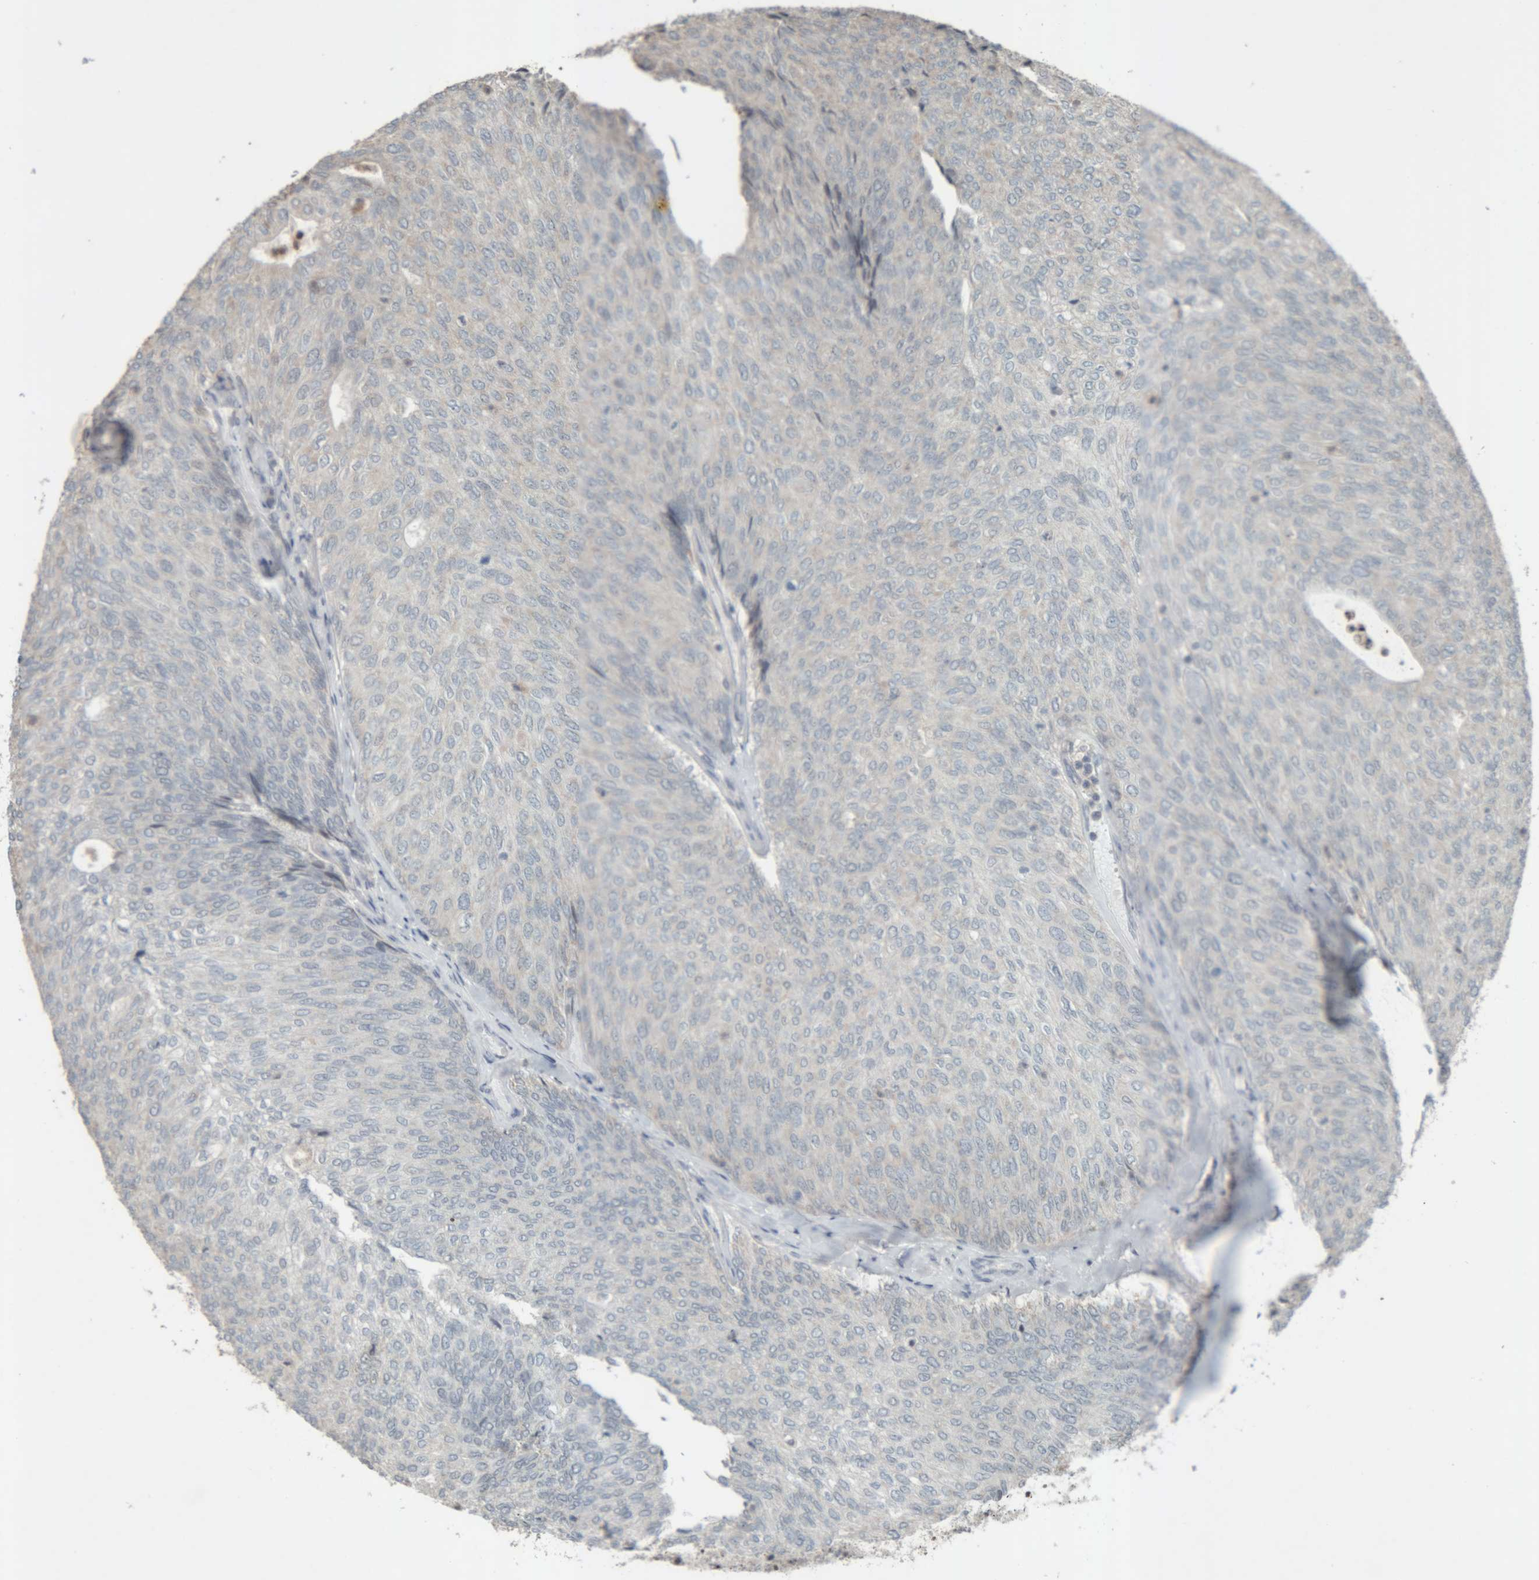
{"staining": {"intensity": "negative", "quantity": "none", "location": "none"}, "tissue": "urothelial cancer", "cell_type": "Tumor cells", "image_type": "cancer", "snomed": [{"axis": "morphology", "description": "Urothelial carcinoma, Low grade"}, {"axis": "topography", "description": "Urinary bladder"}], "caption": "A high-resolution photomicrograph shows immunohistochemistry (IHC) staining of urothelial cancer, which demonstrates no significant positivity in tumor cells. (DAB (3,3'-diaminobenzidine) immunohistochemistry, high magnification).", "gene": "RPF1", "patient": {"sex": "female", "age": 79}}